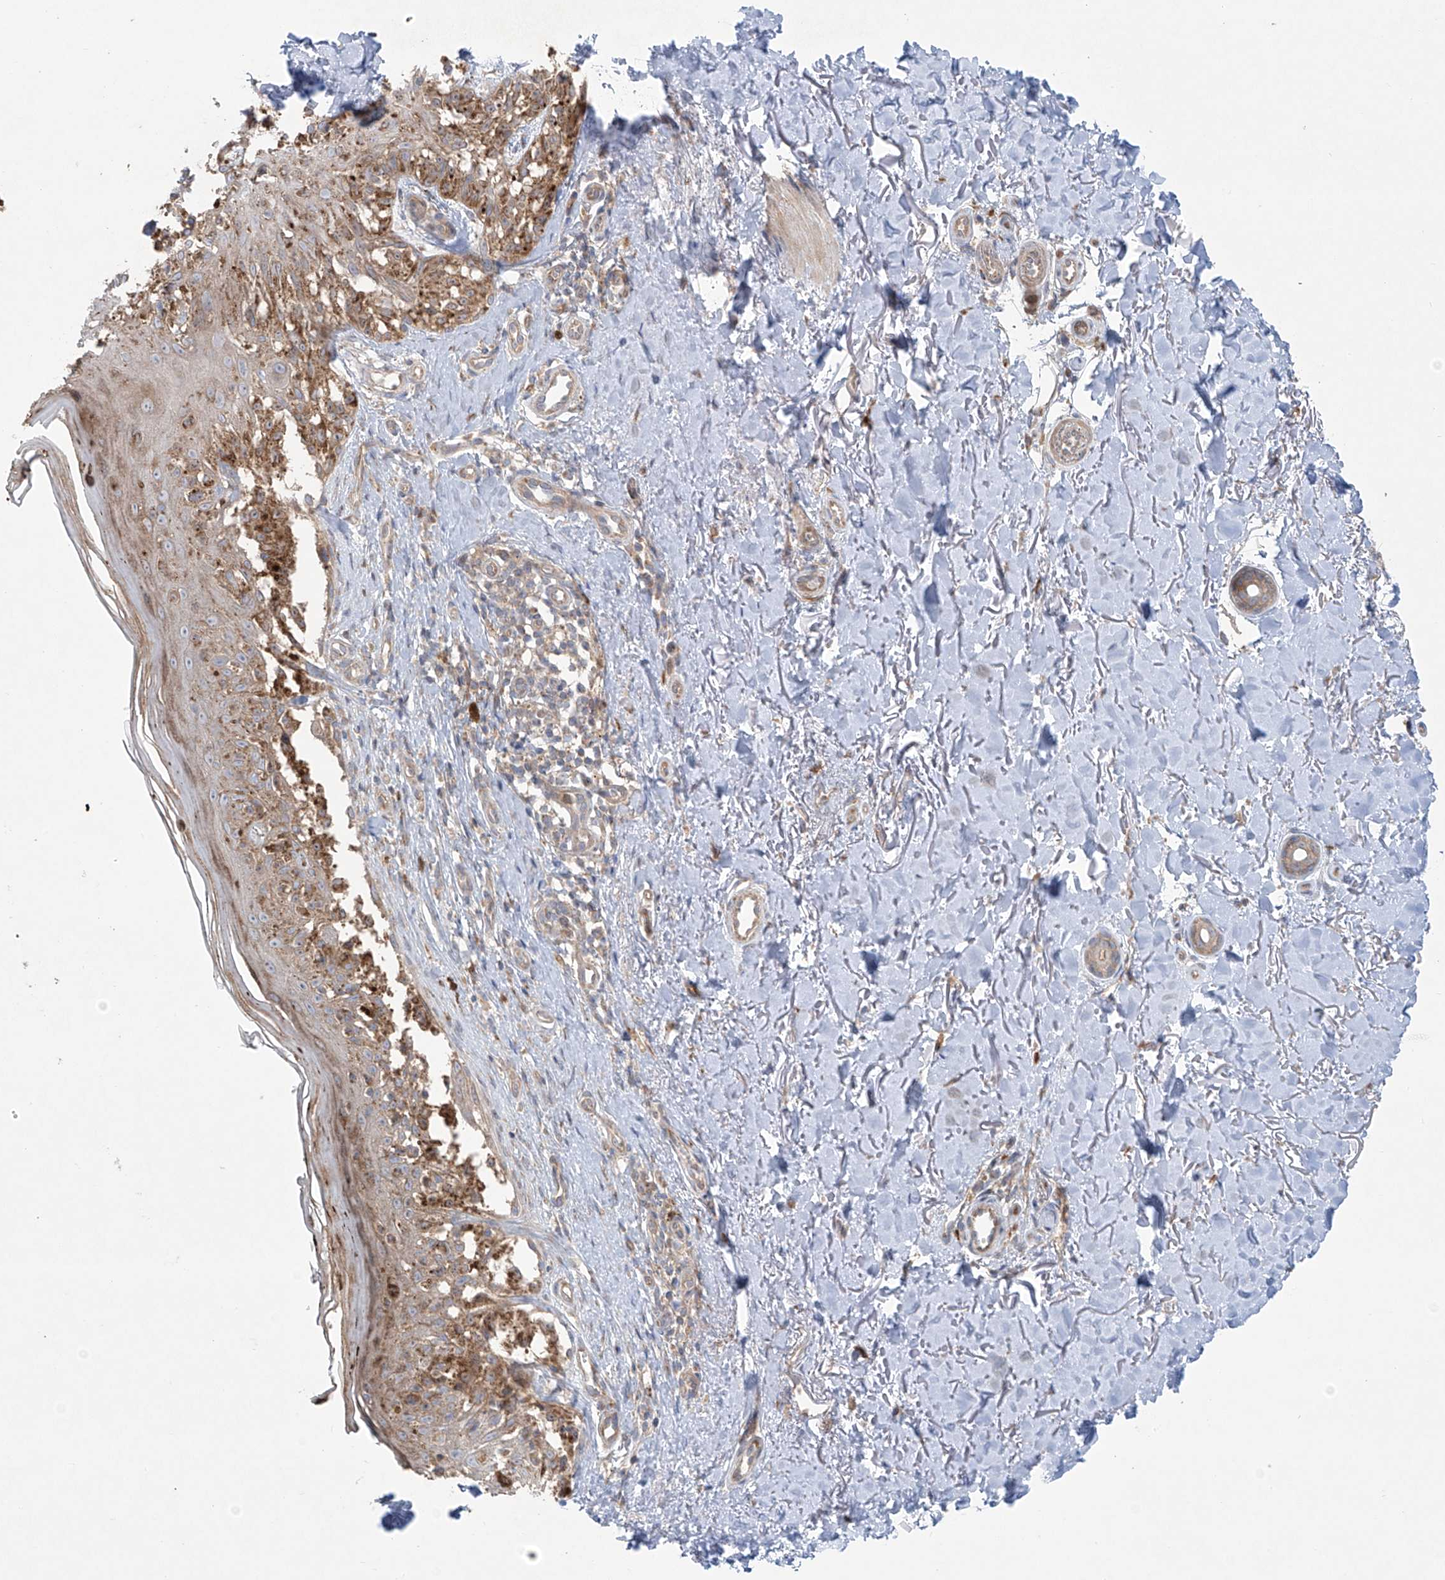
{"staining": {"intensity": "moderate", "quantity": ">75%", "location": "cytoplasmic/membranous"}, "tissue": "melanoma", "cell_type": "Tumor cells", "image_type": "cancer", "snomed": [{"axis": "morphology", "description": "Malignant melanoma, NOS"}, {"axis": "topography", "description": "Skin"}], "caption": "This histopathology image reveals IHC staining of melanoma, with medium moderate cytoplasmic/membranous expression in approximately >75% of tumor cells.", "gene": "KLC4", "patient": {"sex": "female", "age": 50}}